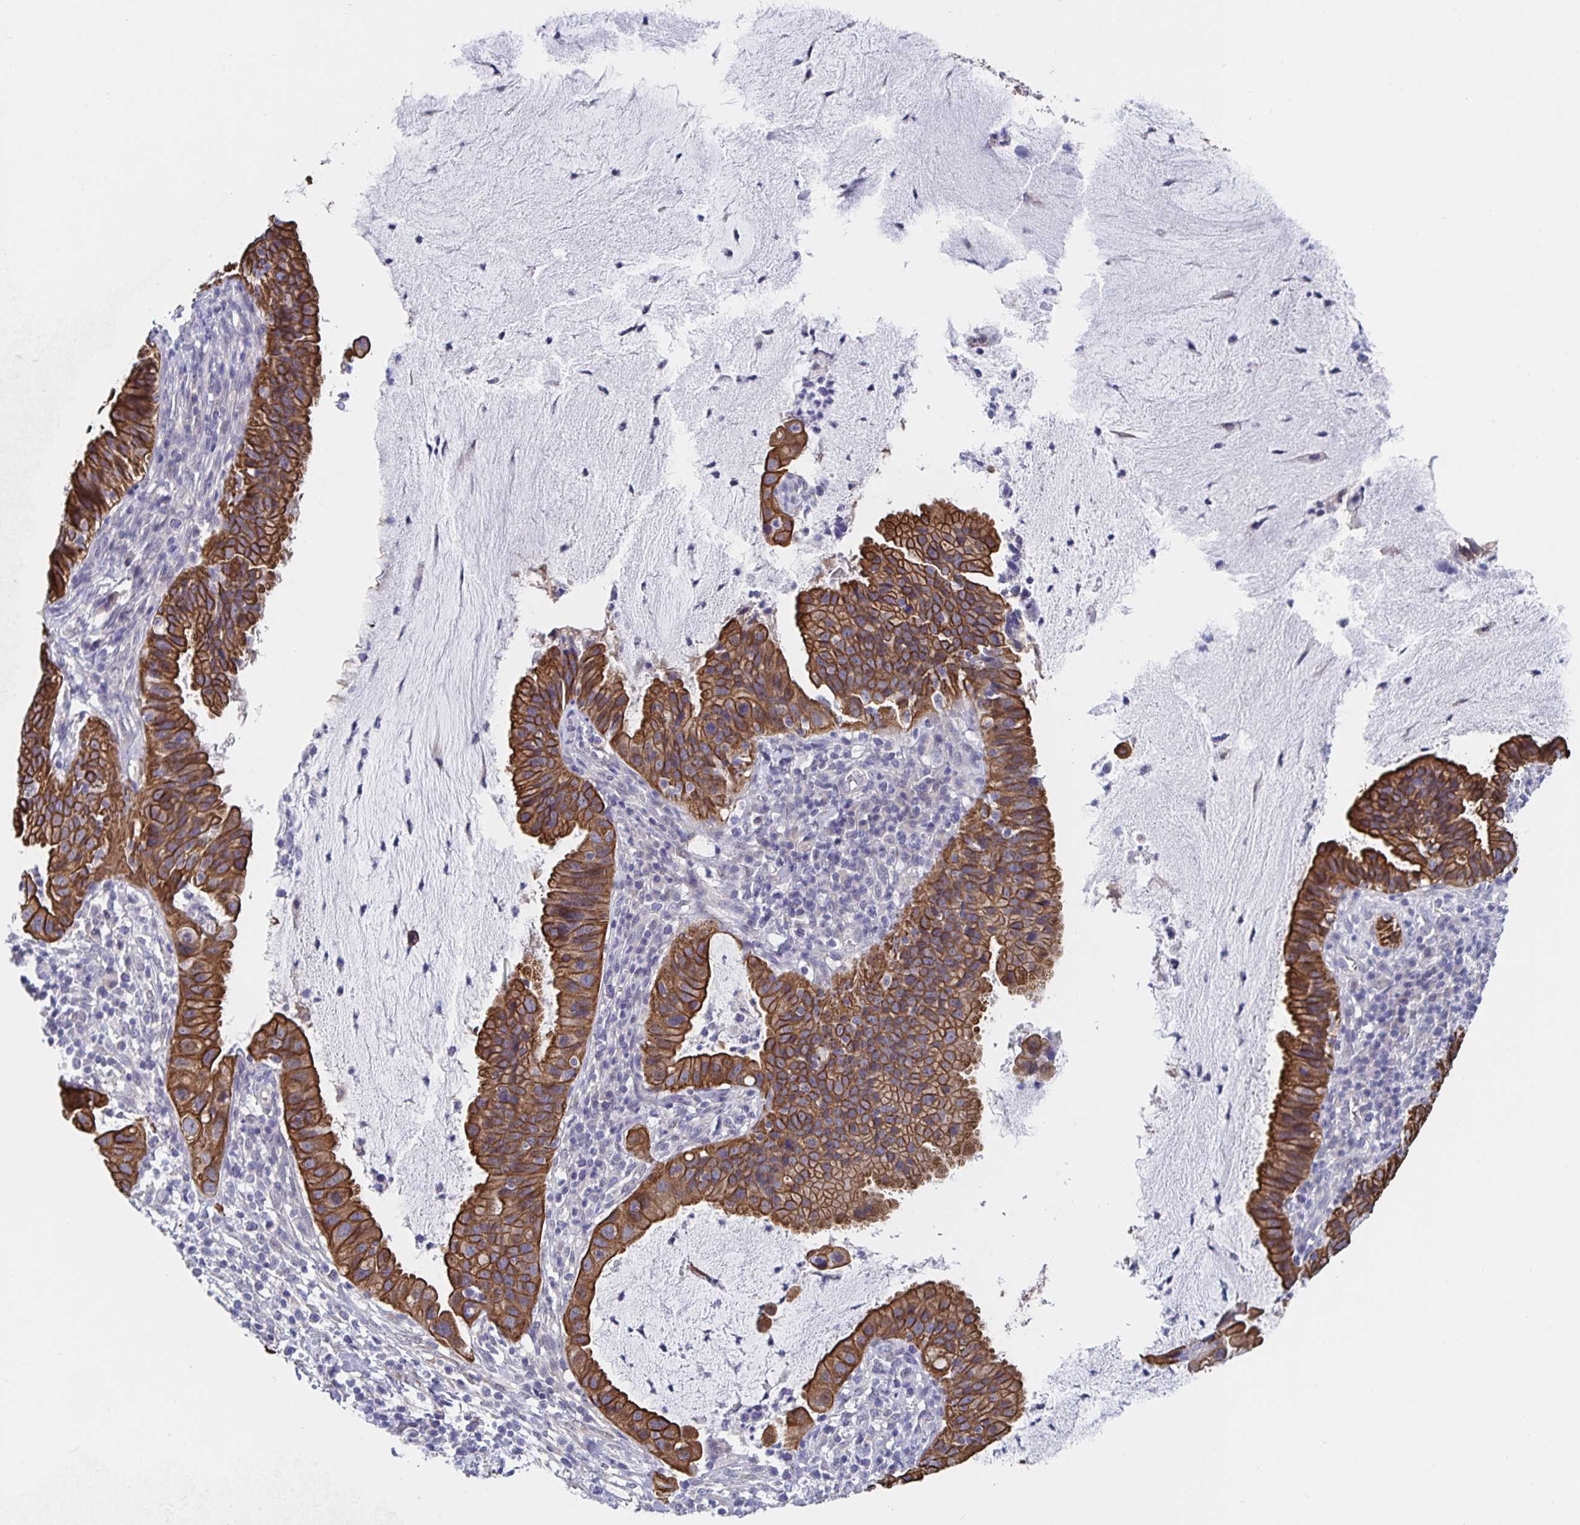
{"staining": {"intensity": "strong", "quantity": ">75%", "location": "cytoplasmic/membranous"}, "tissue": "cervical cancer", "cell_type": "Tumor cells", "image_type": "cancer", "snomed": [{"axis": "morphology", "description": "Adenocarcinoma, NOS"}, {"axis": "topography", "description": "Cervix"}], "caption": "Immunohistochemical staining of cervical cancer exhibits high levels of strong cytoplasmic/membranous protein positivity in approximately >75% of tumor cells.", "gene": "ZIK1", "patient": {"sex": "female", "age": 34}}